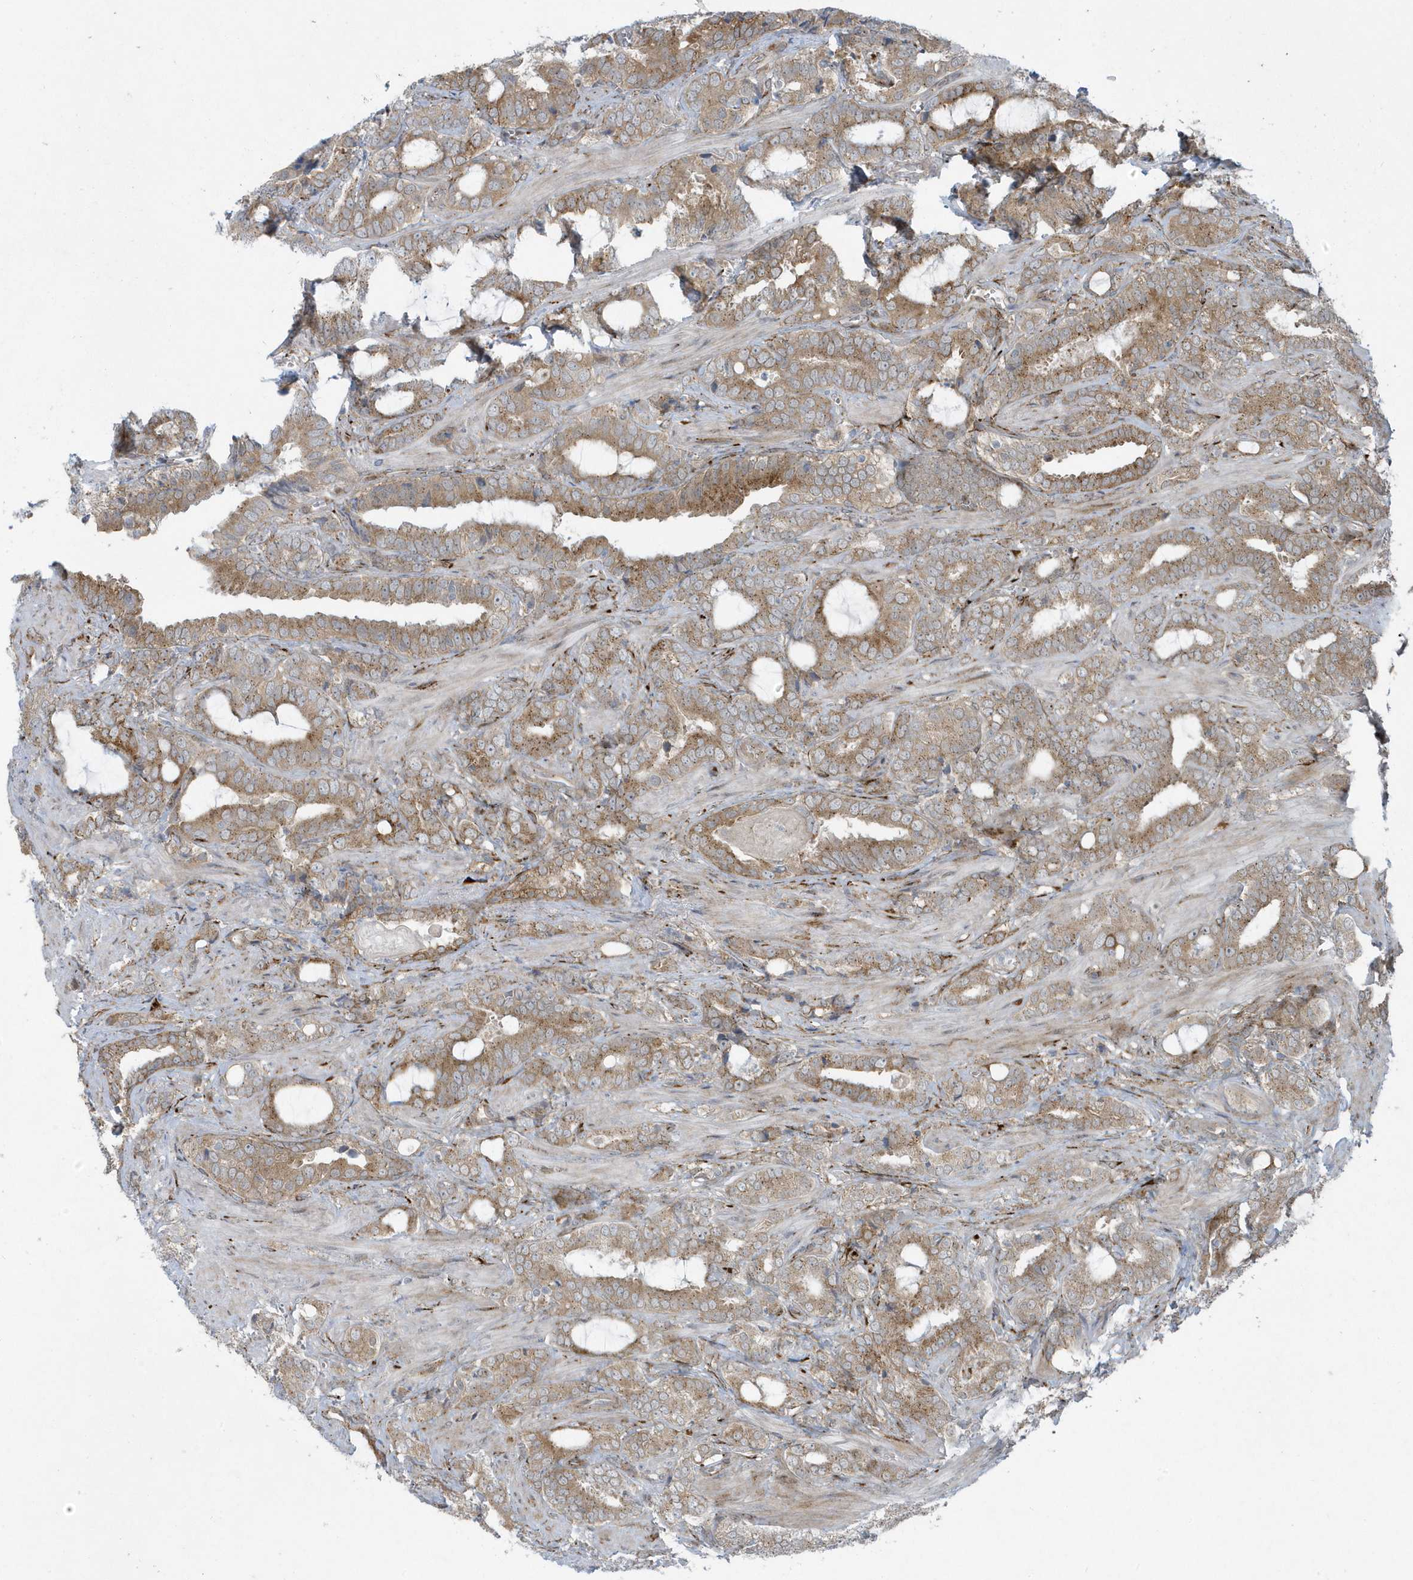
{"staining": {"intensity": "moderate", "quantity": ">75%", "location": "cytoplasmic/membranous"}, "tissue": "prostate cancer", "cell_type": "Tumor cells", "image_type": "cancer", "snomed": [{"axis": "morphology", "description": "Adenocarcinoma, High grade"}, {"axis": "topography", "description": "Prostate and seminal vesicle, NOS"}], "caption": "Prostate cancer (adenocarcinoma (high-grade)) stained for a protein (brown) exhibits moderate cytoplasmic/membranous positive positivity in approximately >75% of tumor cells.", "gene": "FAM98A", "patient": {"sex": "male", "age": 67}}